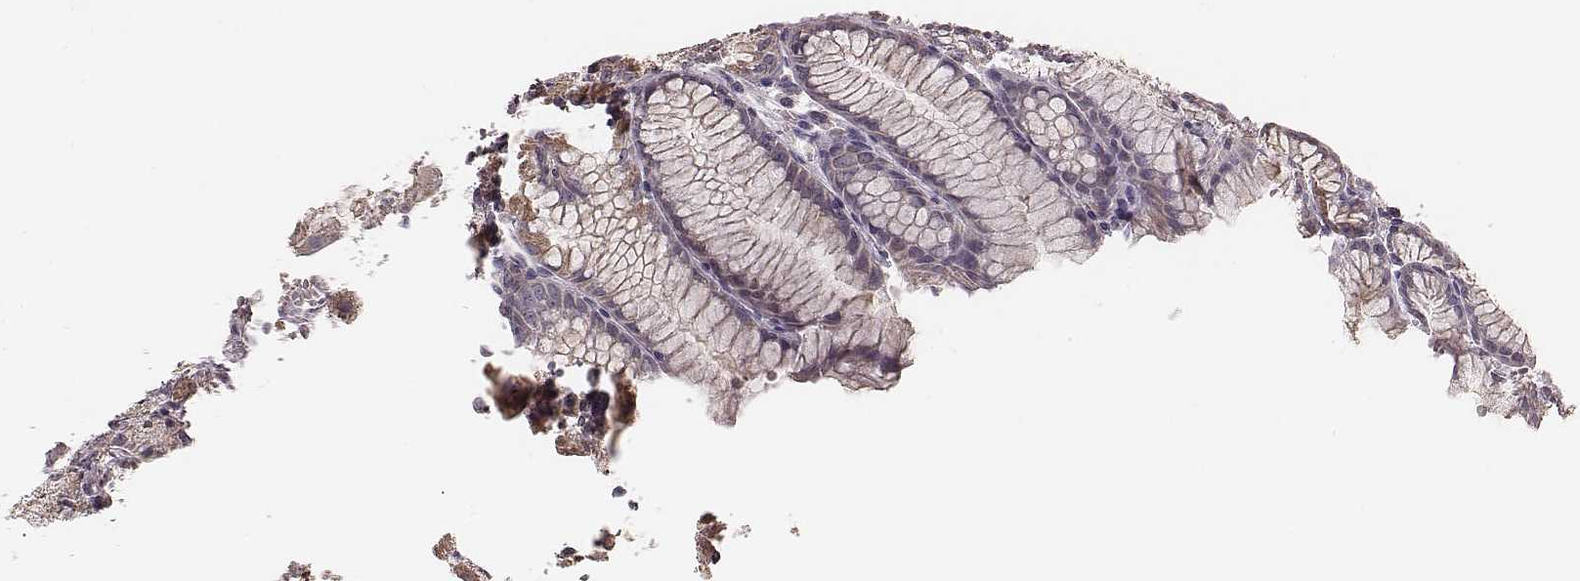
{"staining": {"intensity": "moderate", "quantity": "<25%", "location": "cytoplasmic/membranous"}, "tissue": "stomach", "cell_type": "Glandular cells", "image_type": "normal", "snomed": [{"axis": "morphology", "description": "Normal tissue, NOS"}, {"axis": "topography", "description": "Stomach, upper"}], "caption": "Brown immunohistochemical staining in benign human stomach exhibits moderate cytoplasmic/membranous staining in about <25% of glandular cells.", "gene": "MRPS27", "patient": {"sex": "male", "age": 47}}